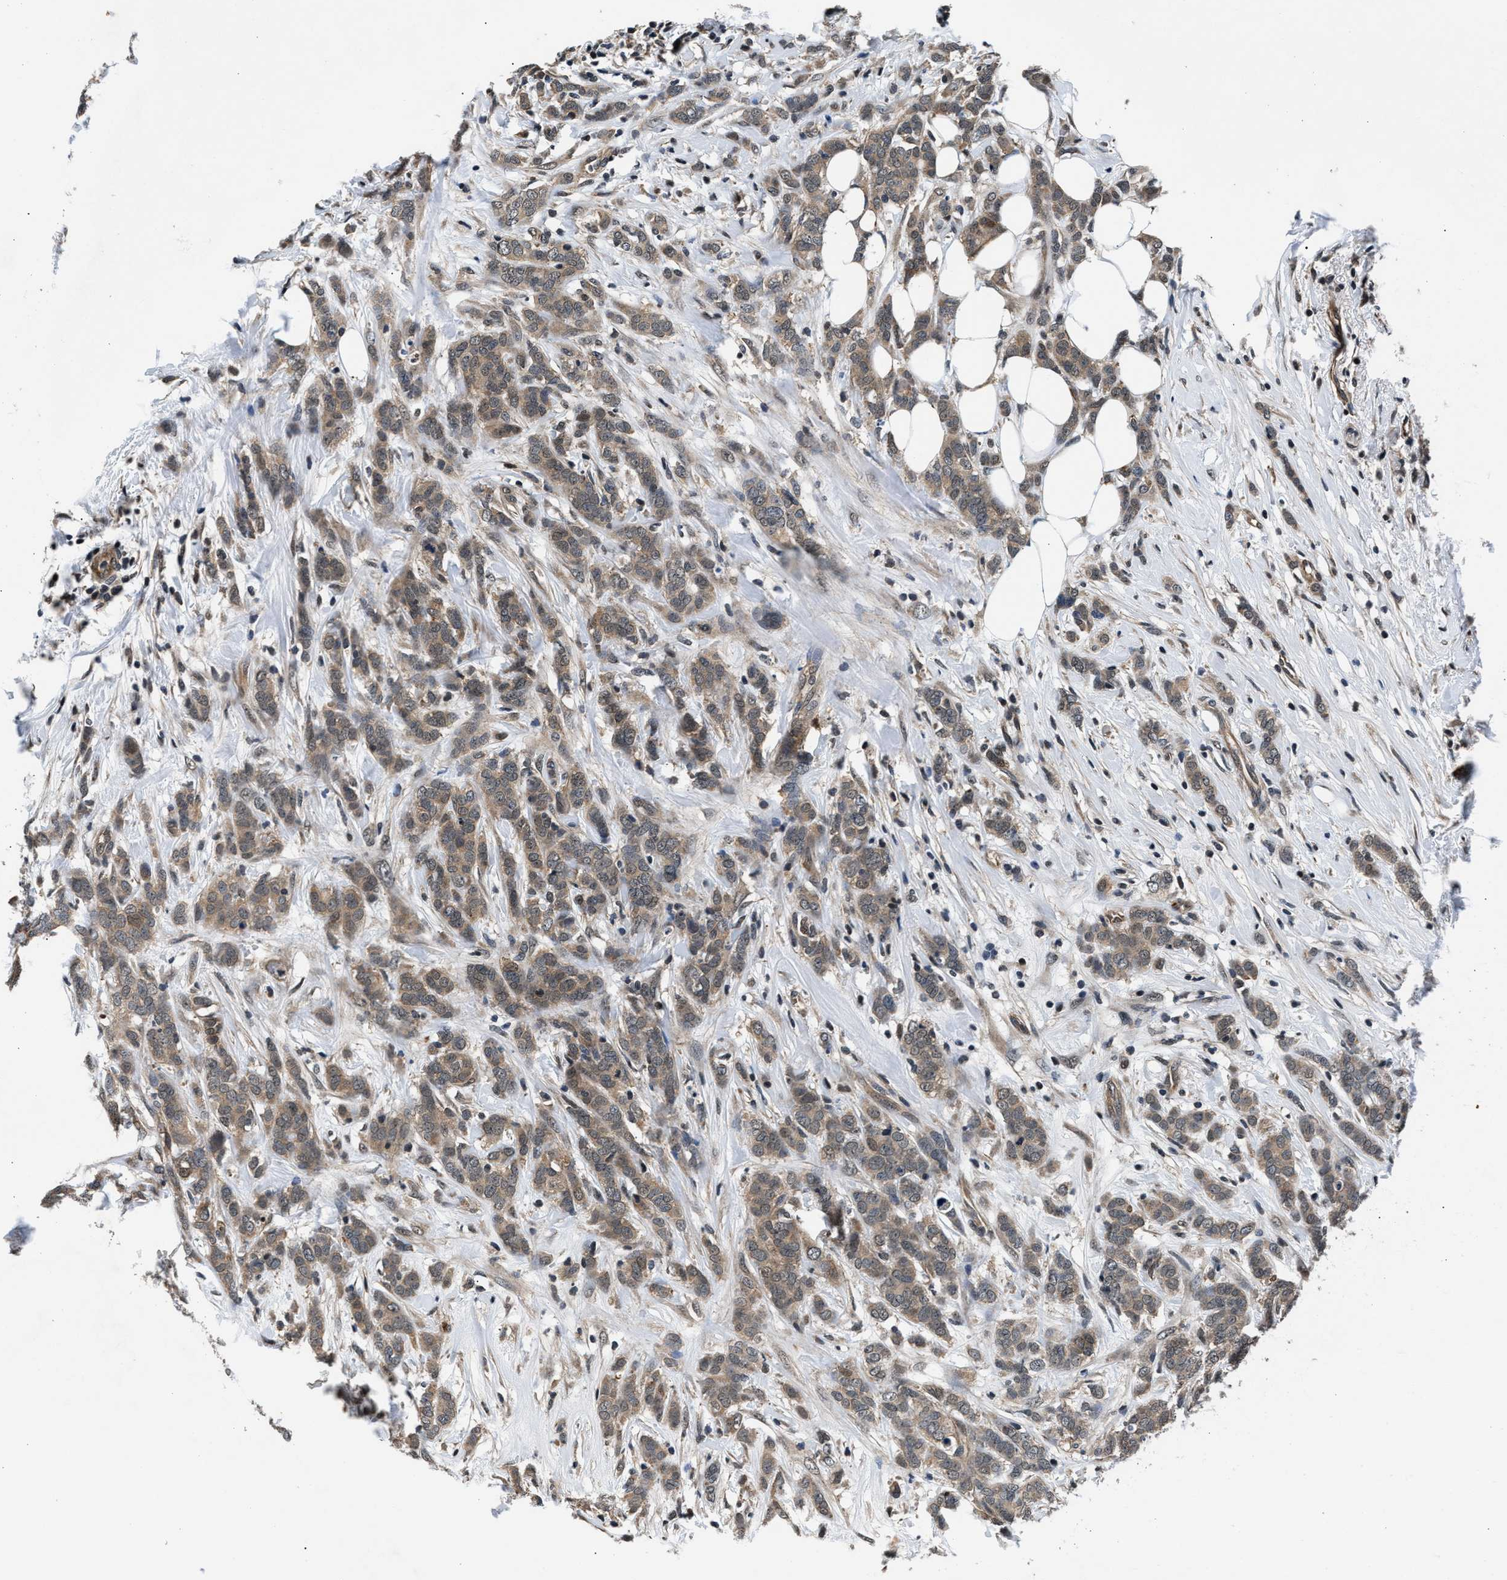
{"staining": {"intensity": "weak", "quantity": ">75%", "location": "cytoplasmic/membranous"}, "tissue": "breast cancer", "cell_type": "Tumor cells", "image_type": "cancer", "snomed": [{"axis": "morphology", "description": "Lobular carcinoma"}, {"axis": "topography", "description": "Skin"}, {"axis": "topography", "description": "Breast"}], "caption": "Breast lobular carcinoma stained with a protein marker shows weak staining in tumor cells.", "gene": "RBM33", "patient": {"sex": "female", "age": 46}}